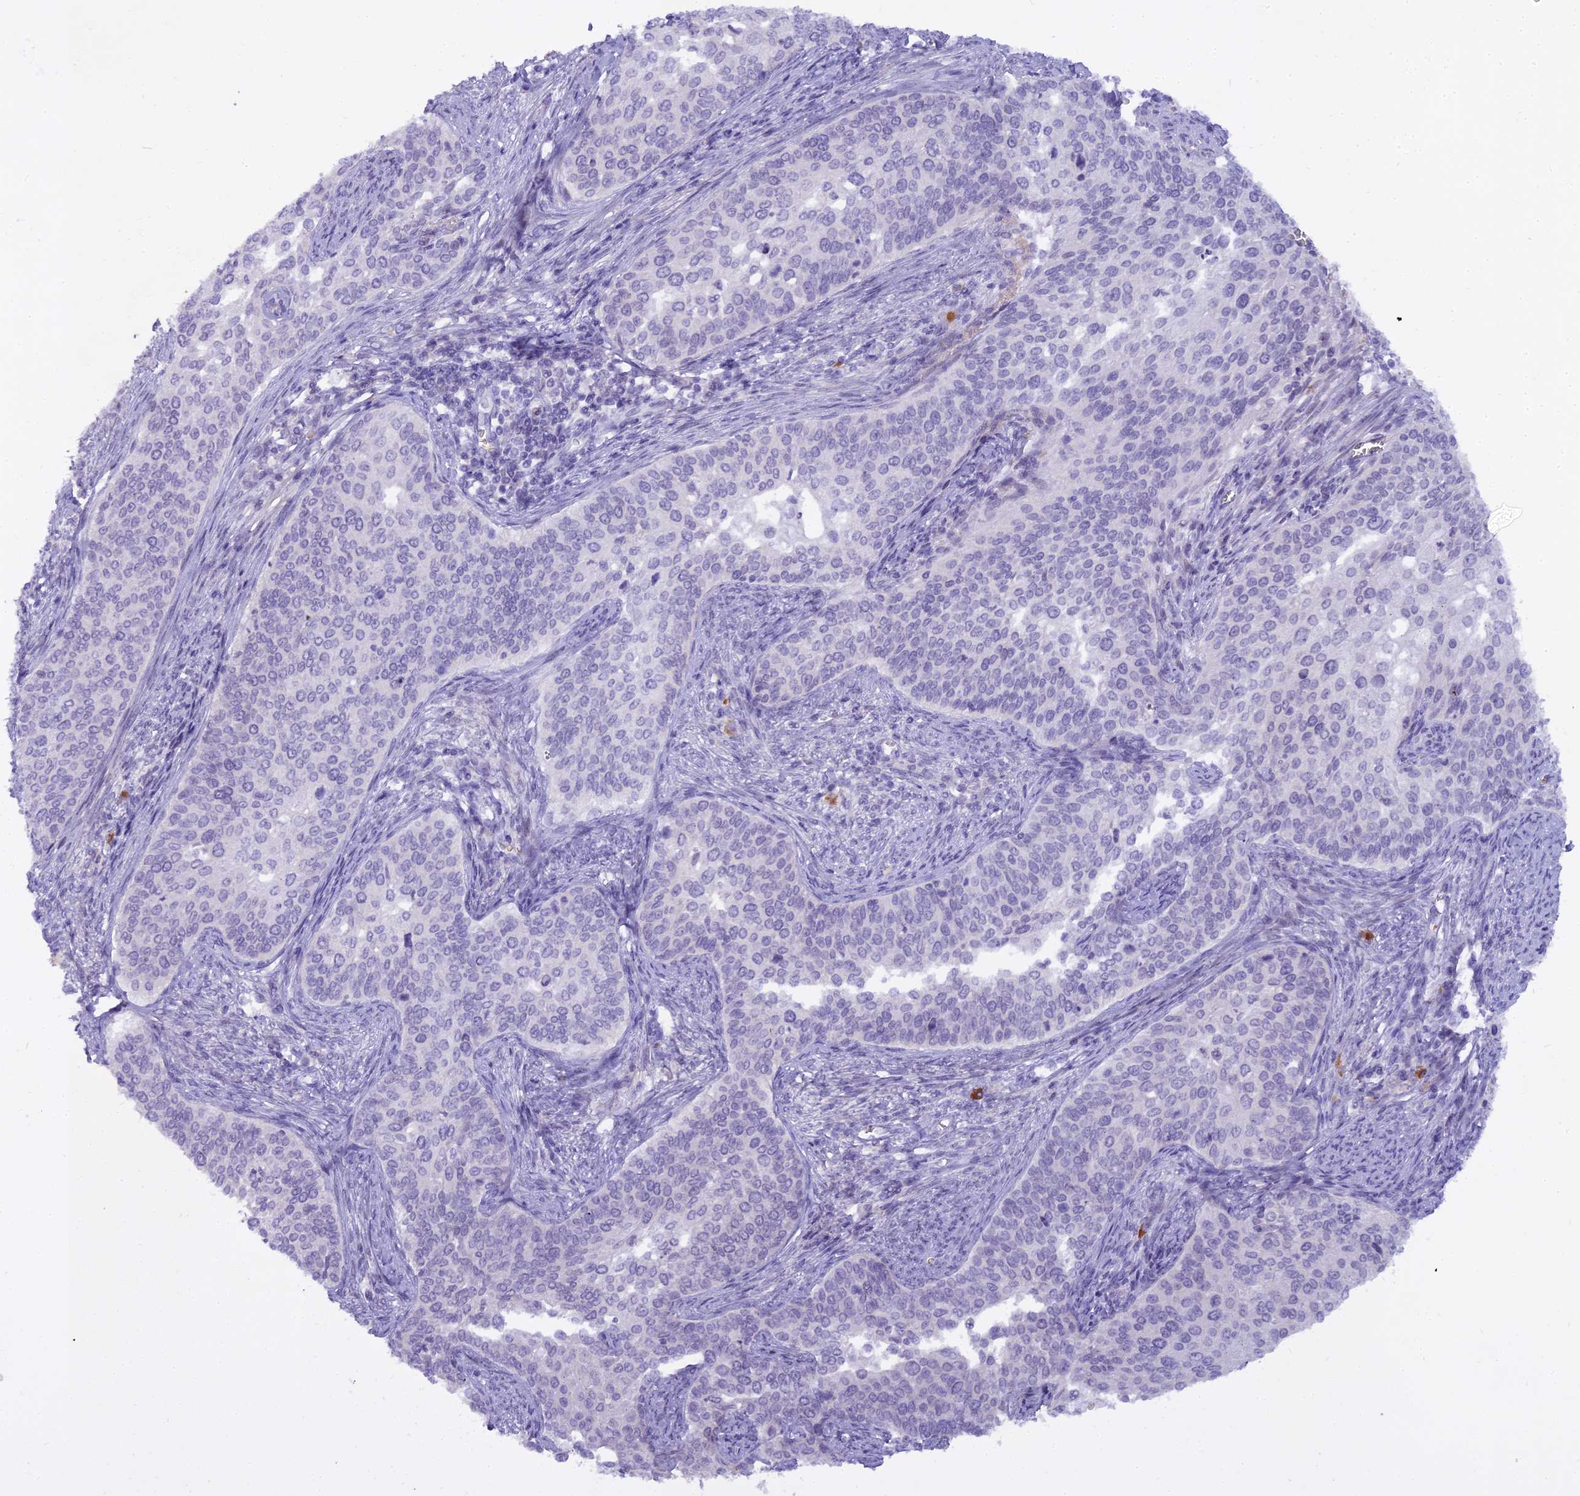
{"staining": {"intensity": "negative", "quantity": "none", "location": "none"}, "tissue": "cervical cancer", "cell_type": "Tumor cells", "image_type": "cancer", "snomed": [{"axis": "morphology", "description": "Squamous cell carcinoma, NOS"}, {"axis": "topography", "description": "Cervix"}], "caption": "A histopathology image of human cervical squamous cell carcinoma is negative for staining in tumor cells.", "gene": "OSTN", "patient": {"sex": "female", "age": 44}}